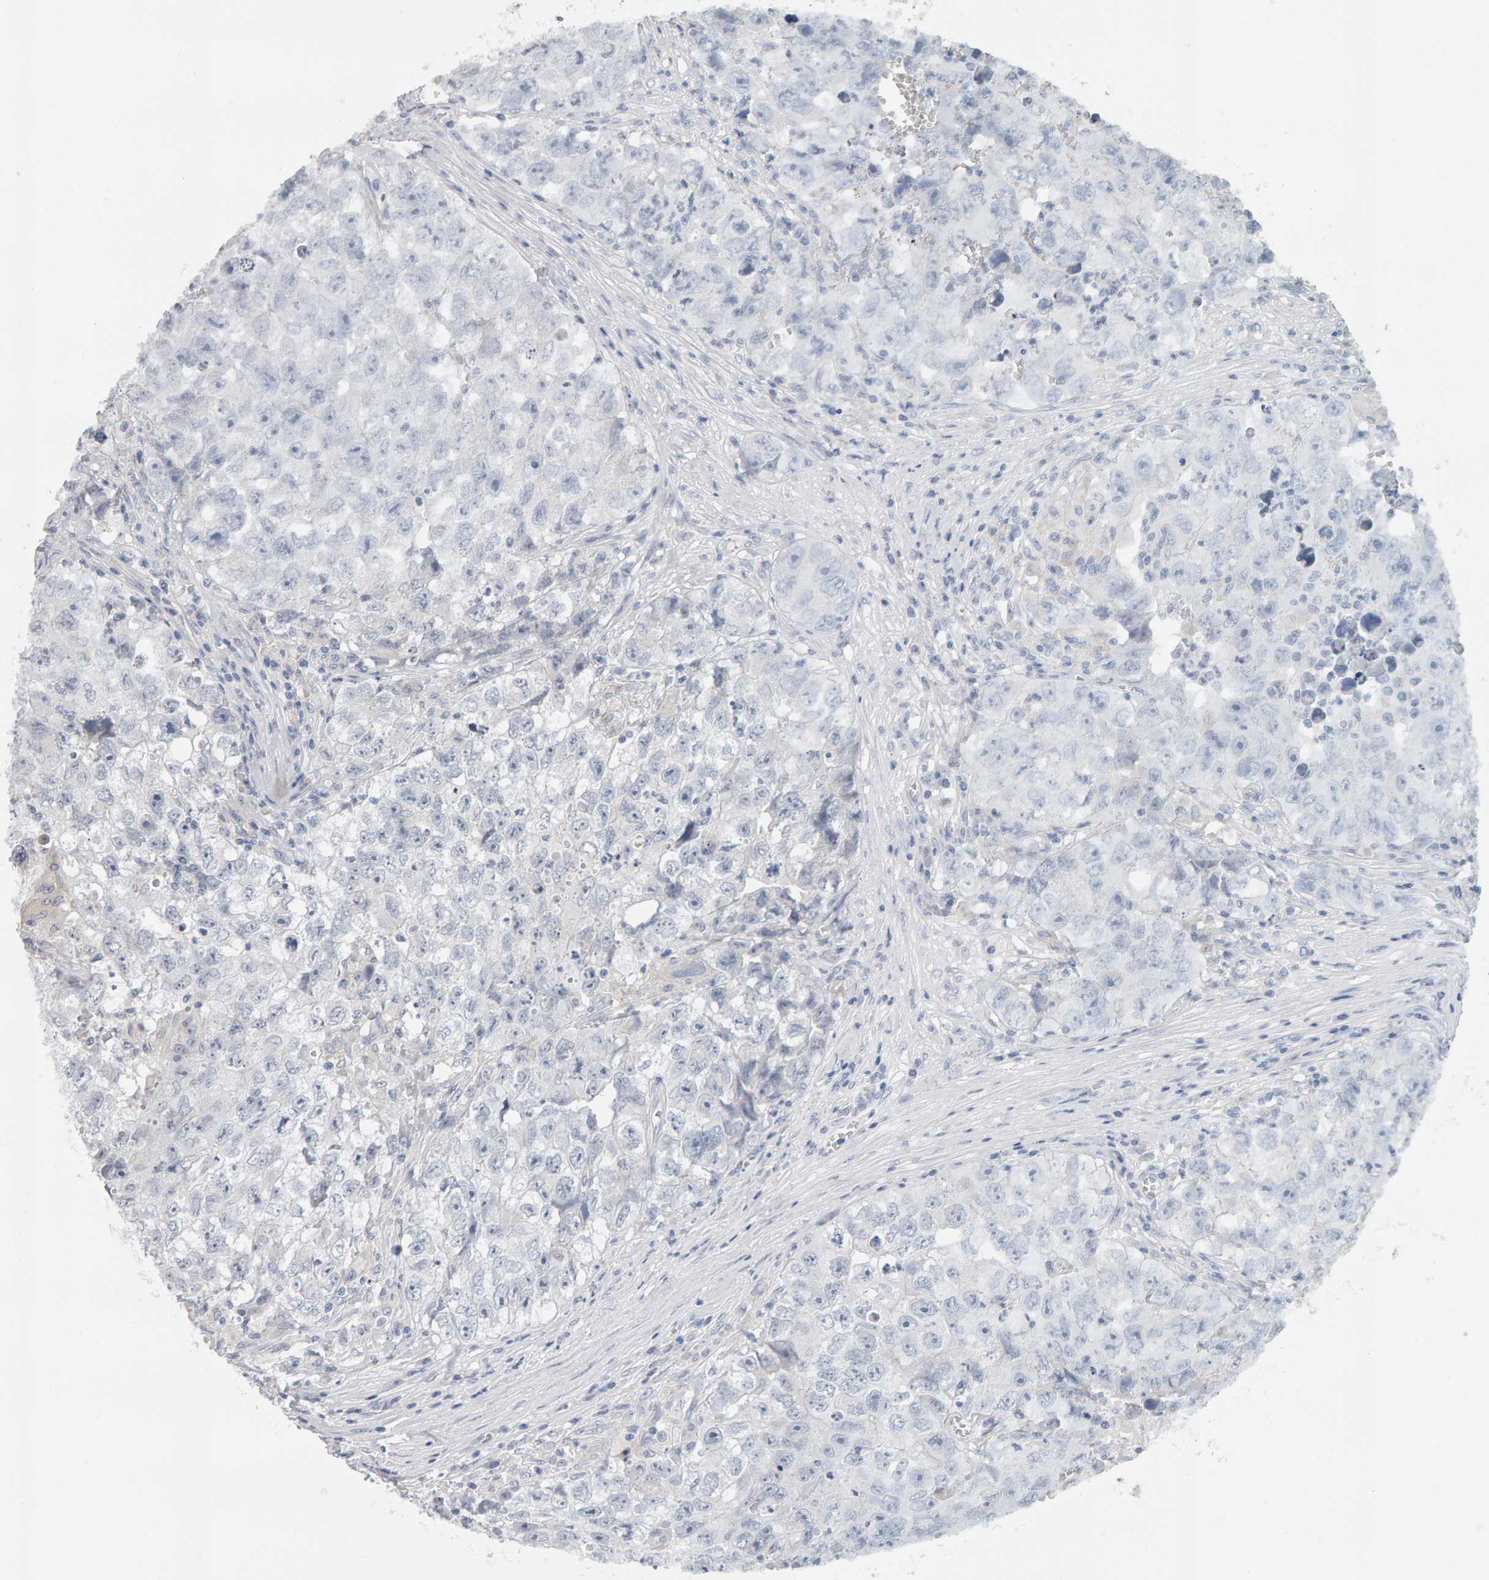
{"staining": {"intensity": "negative", "quantity": "none", "location": "none"}, "tissue": "testis cancer", "cell_type": "Tumor cells", "image_type": "cancer", "snomed": [{"axis": "morphology", "description": "Seminoma, NOS"}, {"axis": "morphology", "description": "Carcinoma, Embryonal, NOS"}, {"axis": "topography", "description": "Testis"}], "caption": "Immunohistochemistry (IHC) image of neoplastic tissue: testis cancer (seminoma) stained with DAB (3,3'-diaminobenzidine) reveals no significant protein expression in tumor cells.", "gene": "ADHFE1", "patient": {"sex": "male", "age": 43}}